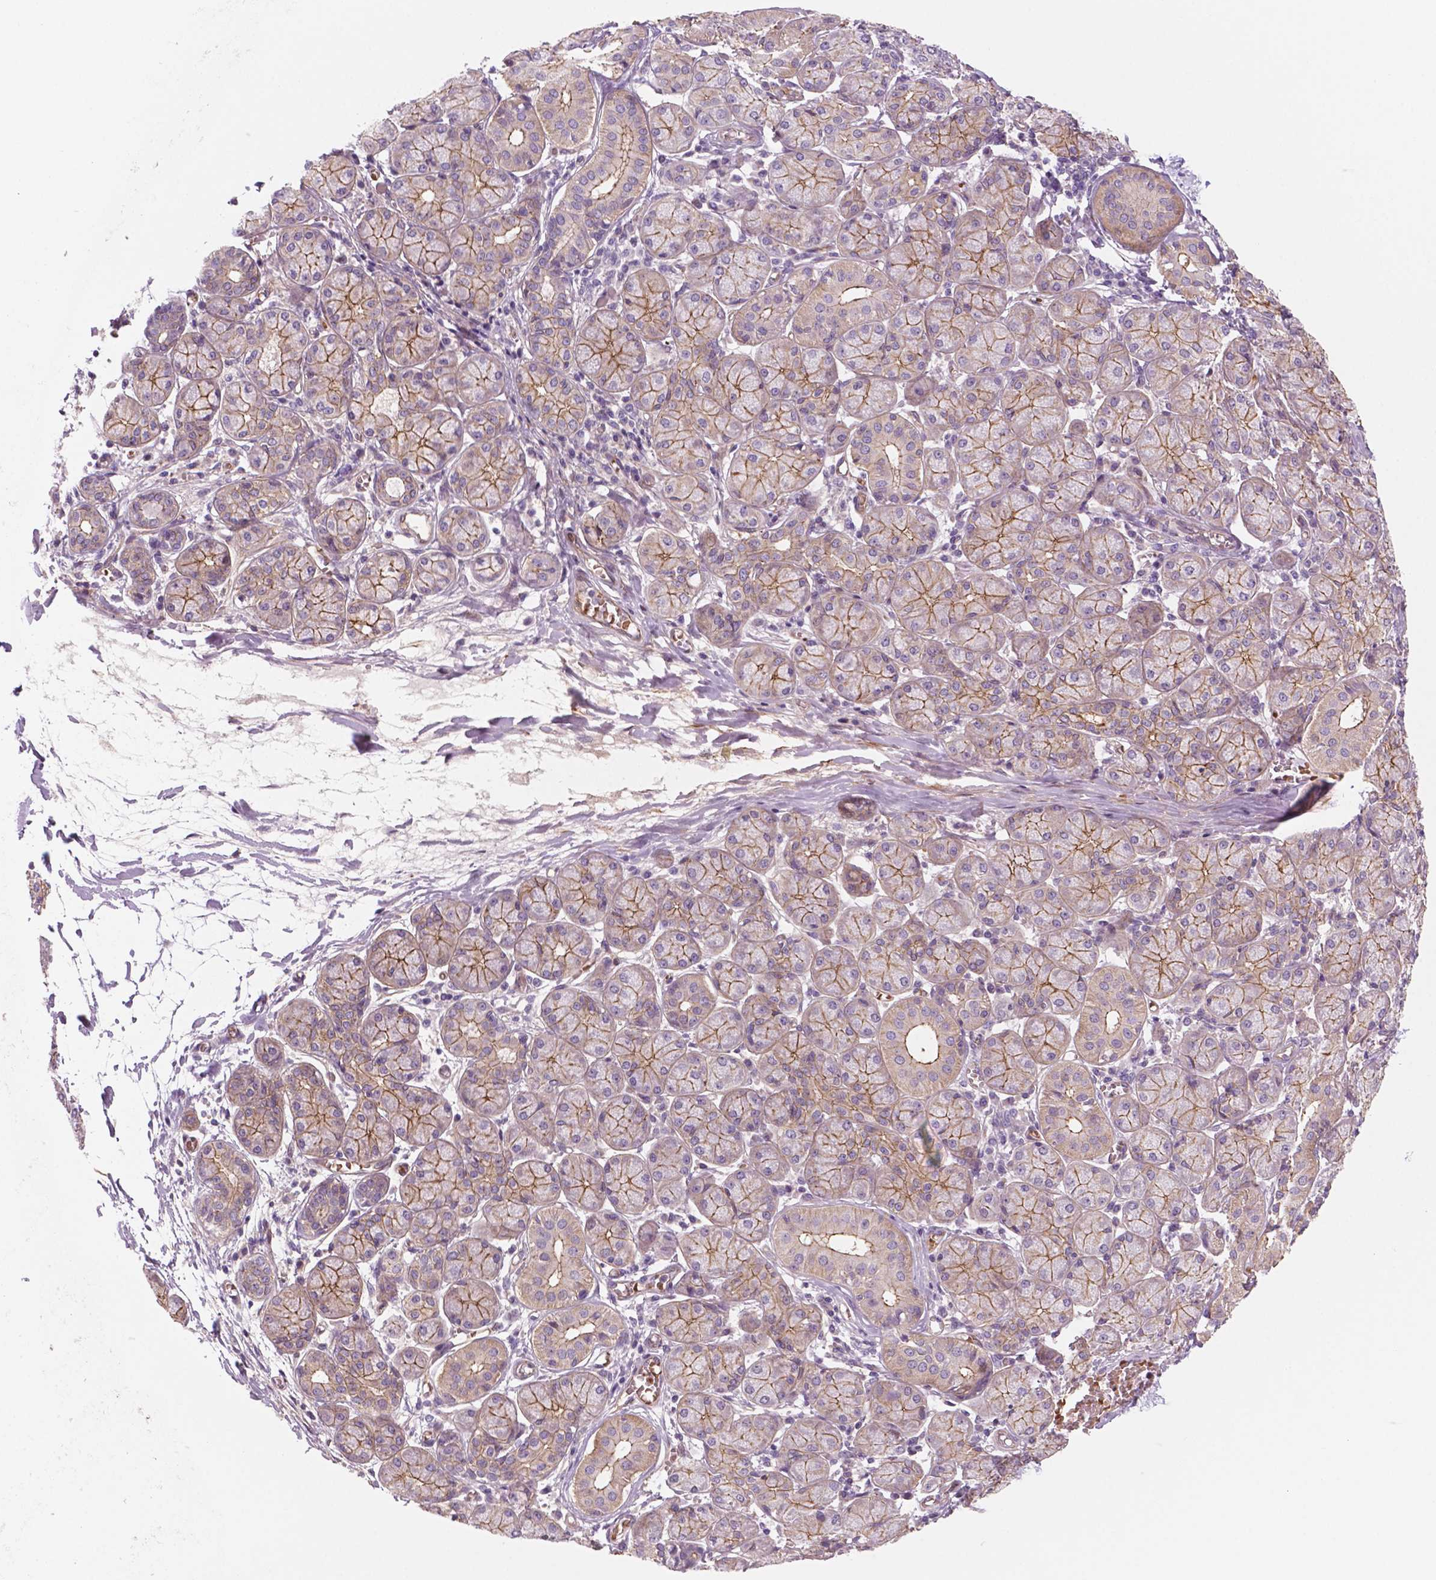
{"staining": {"intensity": "moderate", "quantity": ">75%", "location": "cytoplasmic/membranous"}, "tissue": "salivary gland", "cell_type": "Glandular cells", "image_type": "normal", "snomed": [{"axis": "morphology", "description": "Normal tissue, NOS"}, {"axis": "topography", "description": "Salivary gland"}, {"axis": "topography", "description": "Peripheral nerve tissue"}], "caption": "A medium amount of moderate cytoplasmic/membranous expression is seen in approximately >75% of glandular cells in normal salivary gland.", "gene": "RND3", "patient": {"sex": "female", "age": 24}}